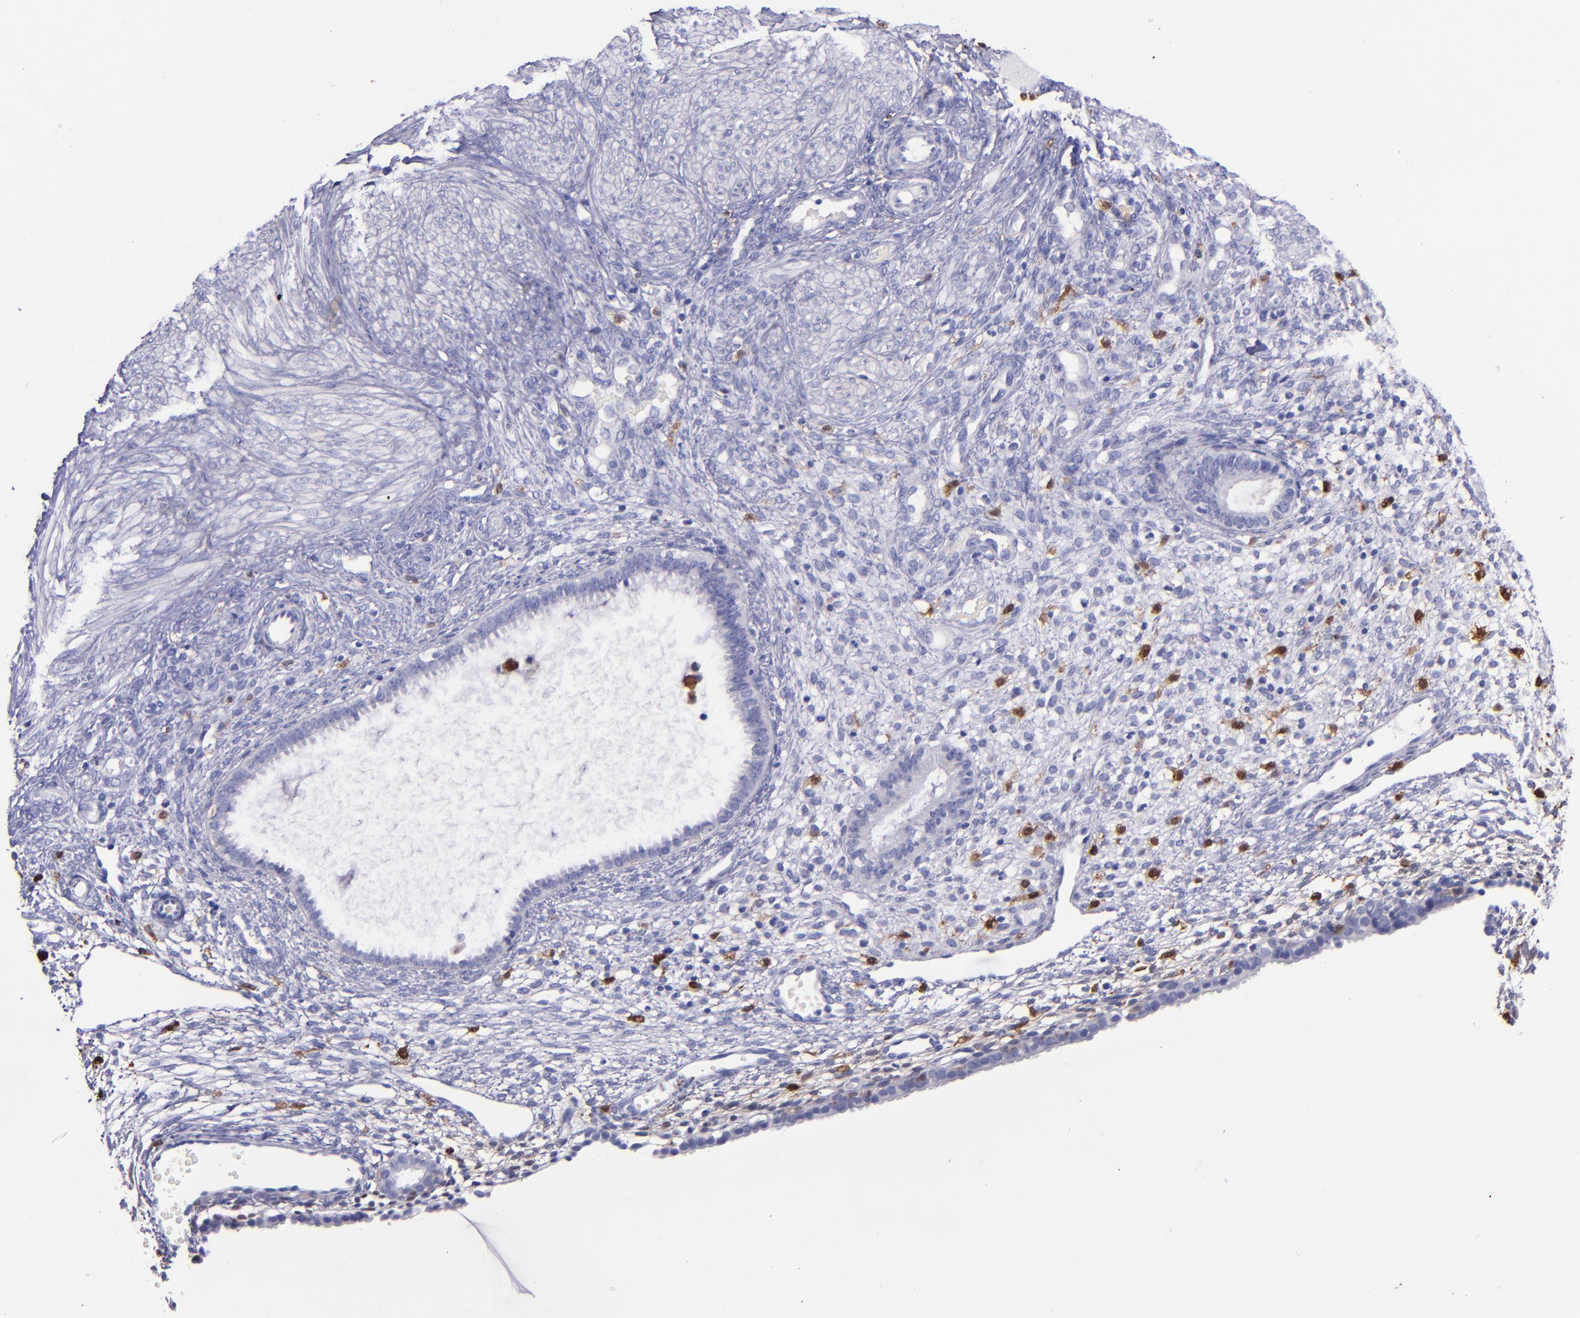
{"staining": {"intensity": "strong", "quantity": "<25%", "location": "cytoplasmic/membranous"}, "tissue": "endometrium", "cell_type": "Cells in endometrial stroma", "image_type": "normal", "snomed": [{"axis": "morphology", "description": "Normal tissue, NOS"}, {"axis": "topography", "description": "Endometrium"}], "caption": "DAB immunohistochemical staining of normal endometrium displays strong cytoplasmic/membranous protein staining in approximately <25% of cells in endometrial stroma. (brown staining indicates protein expression, while blue staining denotes nuclei).", "gene": "F13A1", "patient": {"sex": "female", "age": 72}}